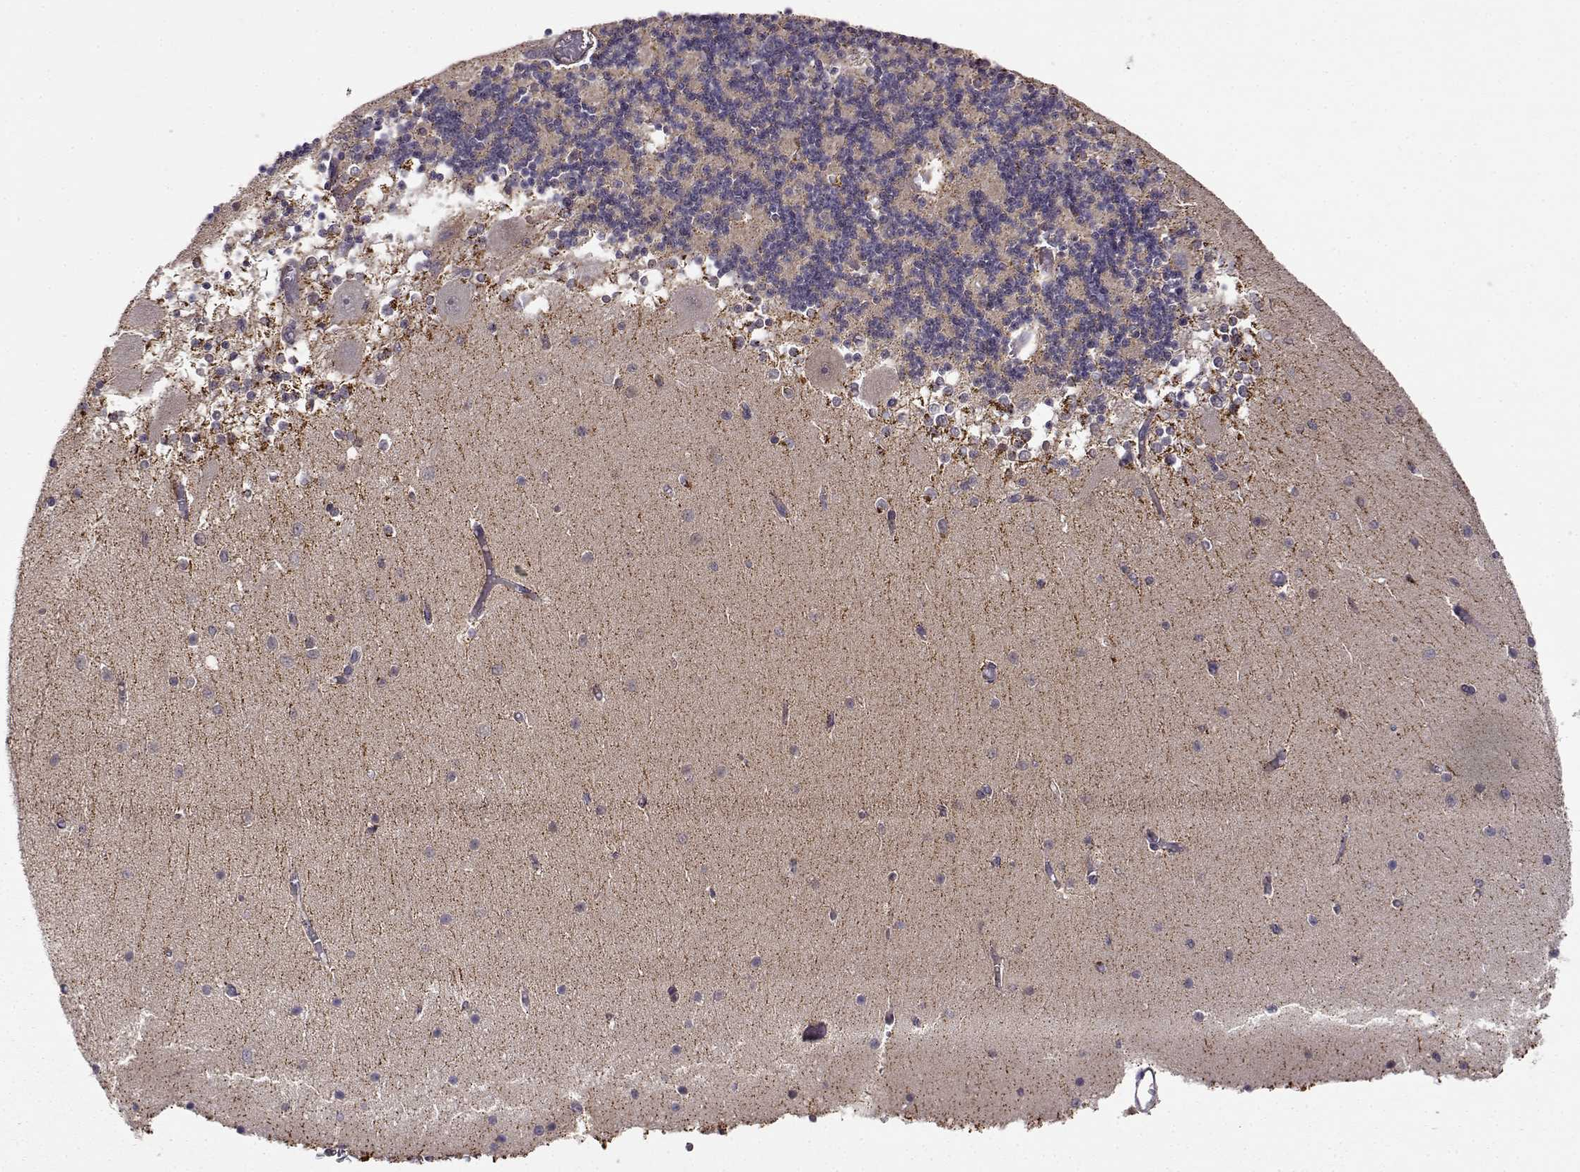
{"staining": {"intensity": "weak", "quantity": "<25%", "location": "cytoplasmic/membranous"}, "tissue": "cerebellum", "cell_type": "Cells in granular layer", "image_type": "normal", "snomed": [{"axis": "morphology", "description": "Normal tissue, NOS"}, {"axis": "topography", "description": "Cerebellum"}], "caption": "Immunohistochemistry image of benign human cerebellum stained for a protein (brown), which exhibits no expression in cells in granular layer.", "gene": "PAIP1", "patient": {"sex": "female", "age": 28}}